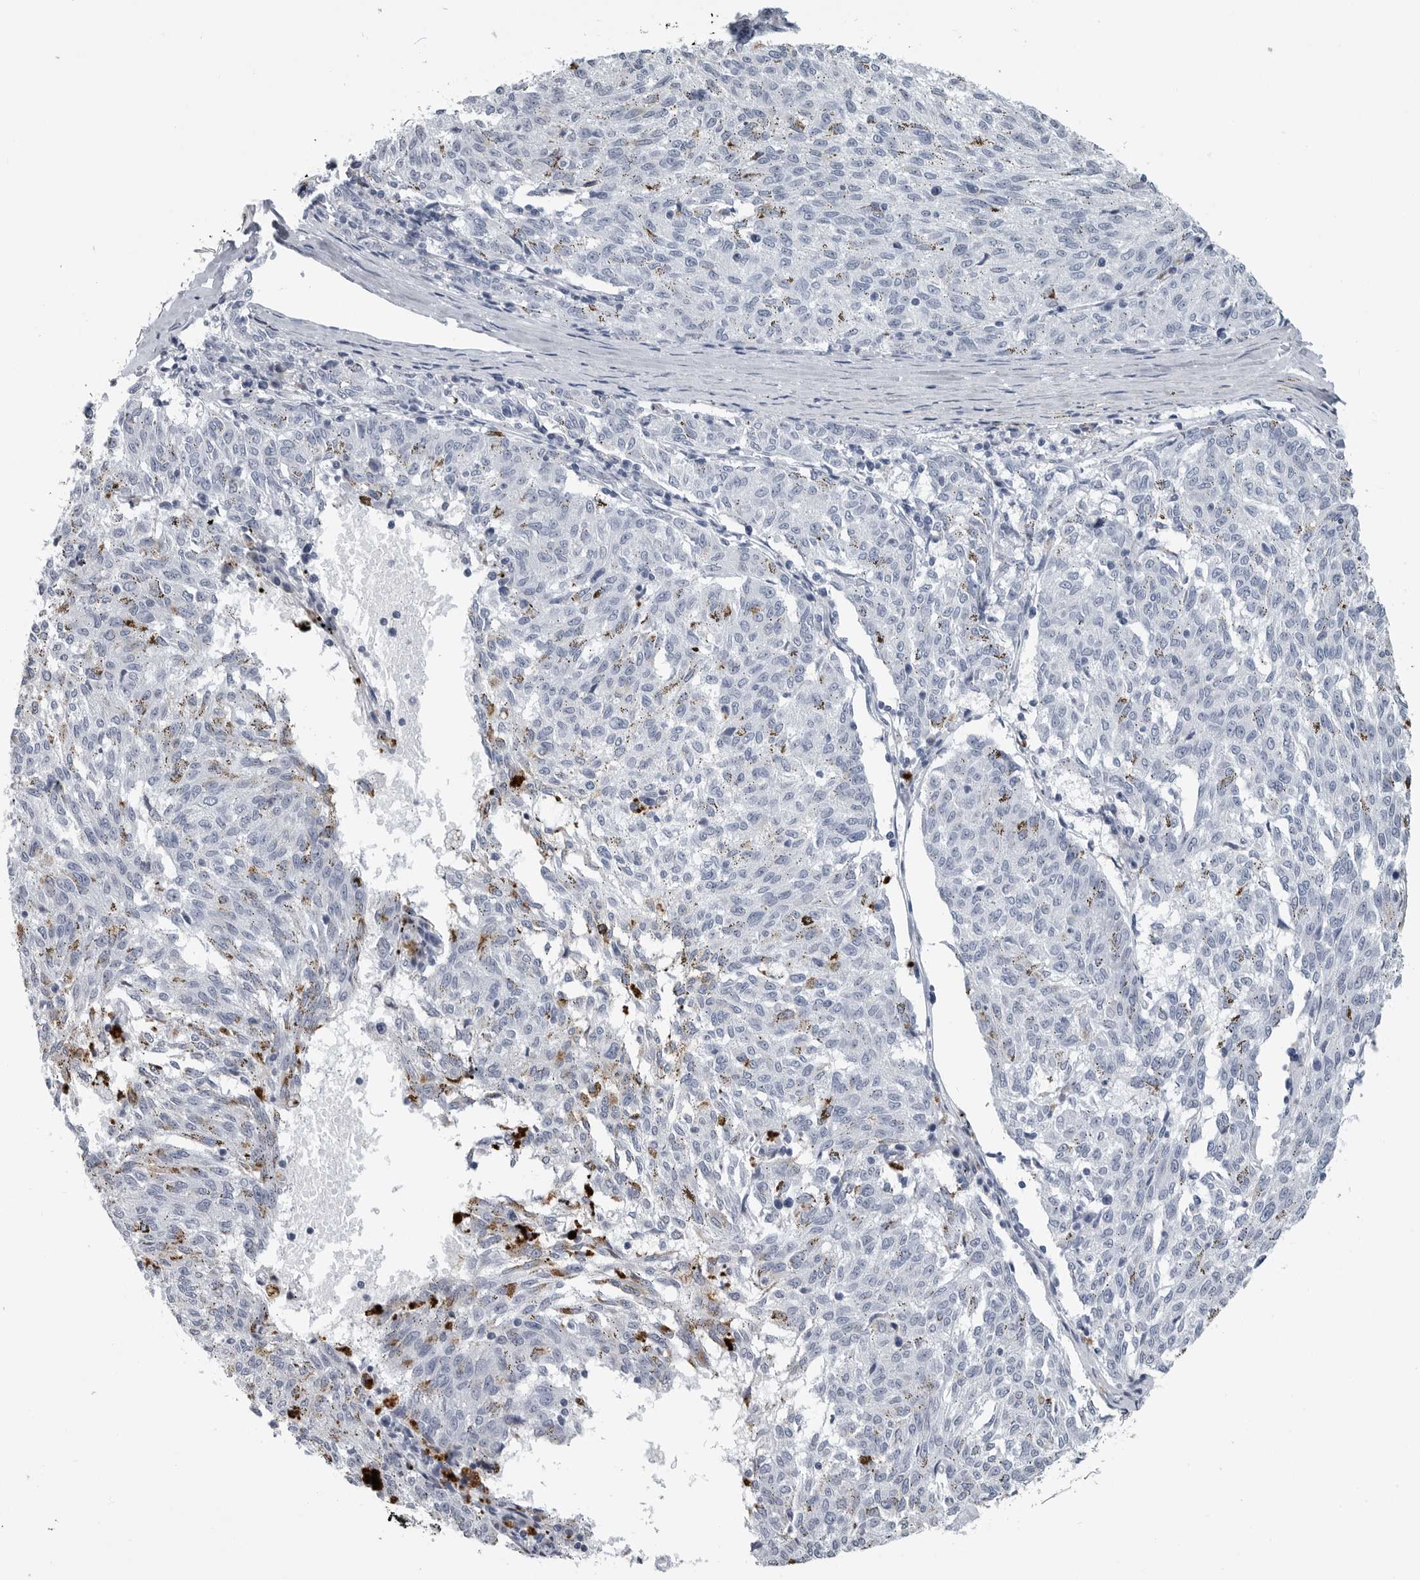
{"staining": {"intensity": "negative", "quantity": "none", "location": "none"}, "tissue": "melanoma", "cell_type": "Tumor cells", "image_type": "cancer", "snomed": [{"axis": "morphology", "description": "Malignant melanoma, NOS"}, {"axis": "topography", "description": "Skin"}], "caption": "Immunohistochemistry (IHC) image of neoplastic tissue: human malignant melanoma stained with DAB shows no significant protein positivity in tumor cells.", "gene": "AMPD1", "patient": {"sex": "female", "age": 72}}